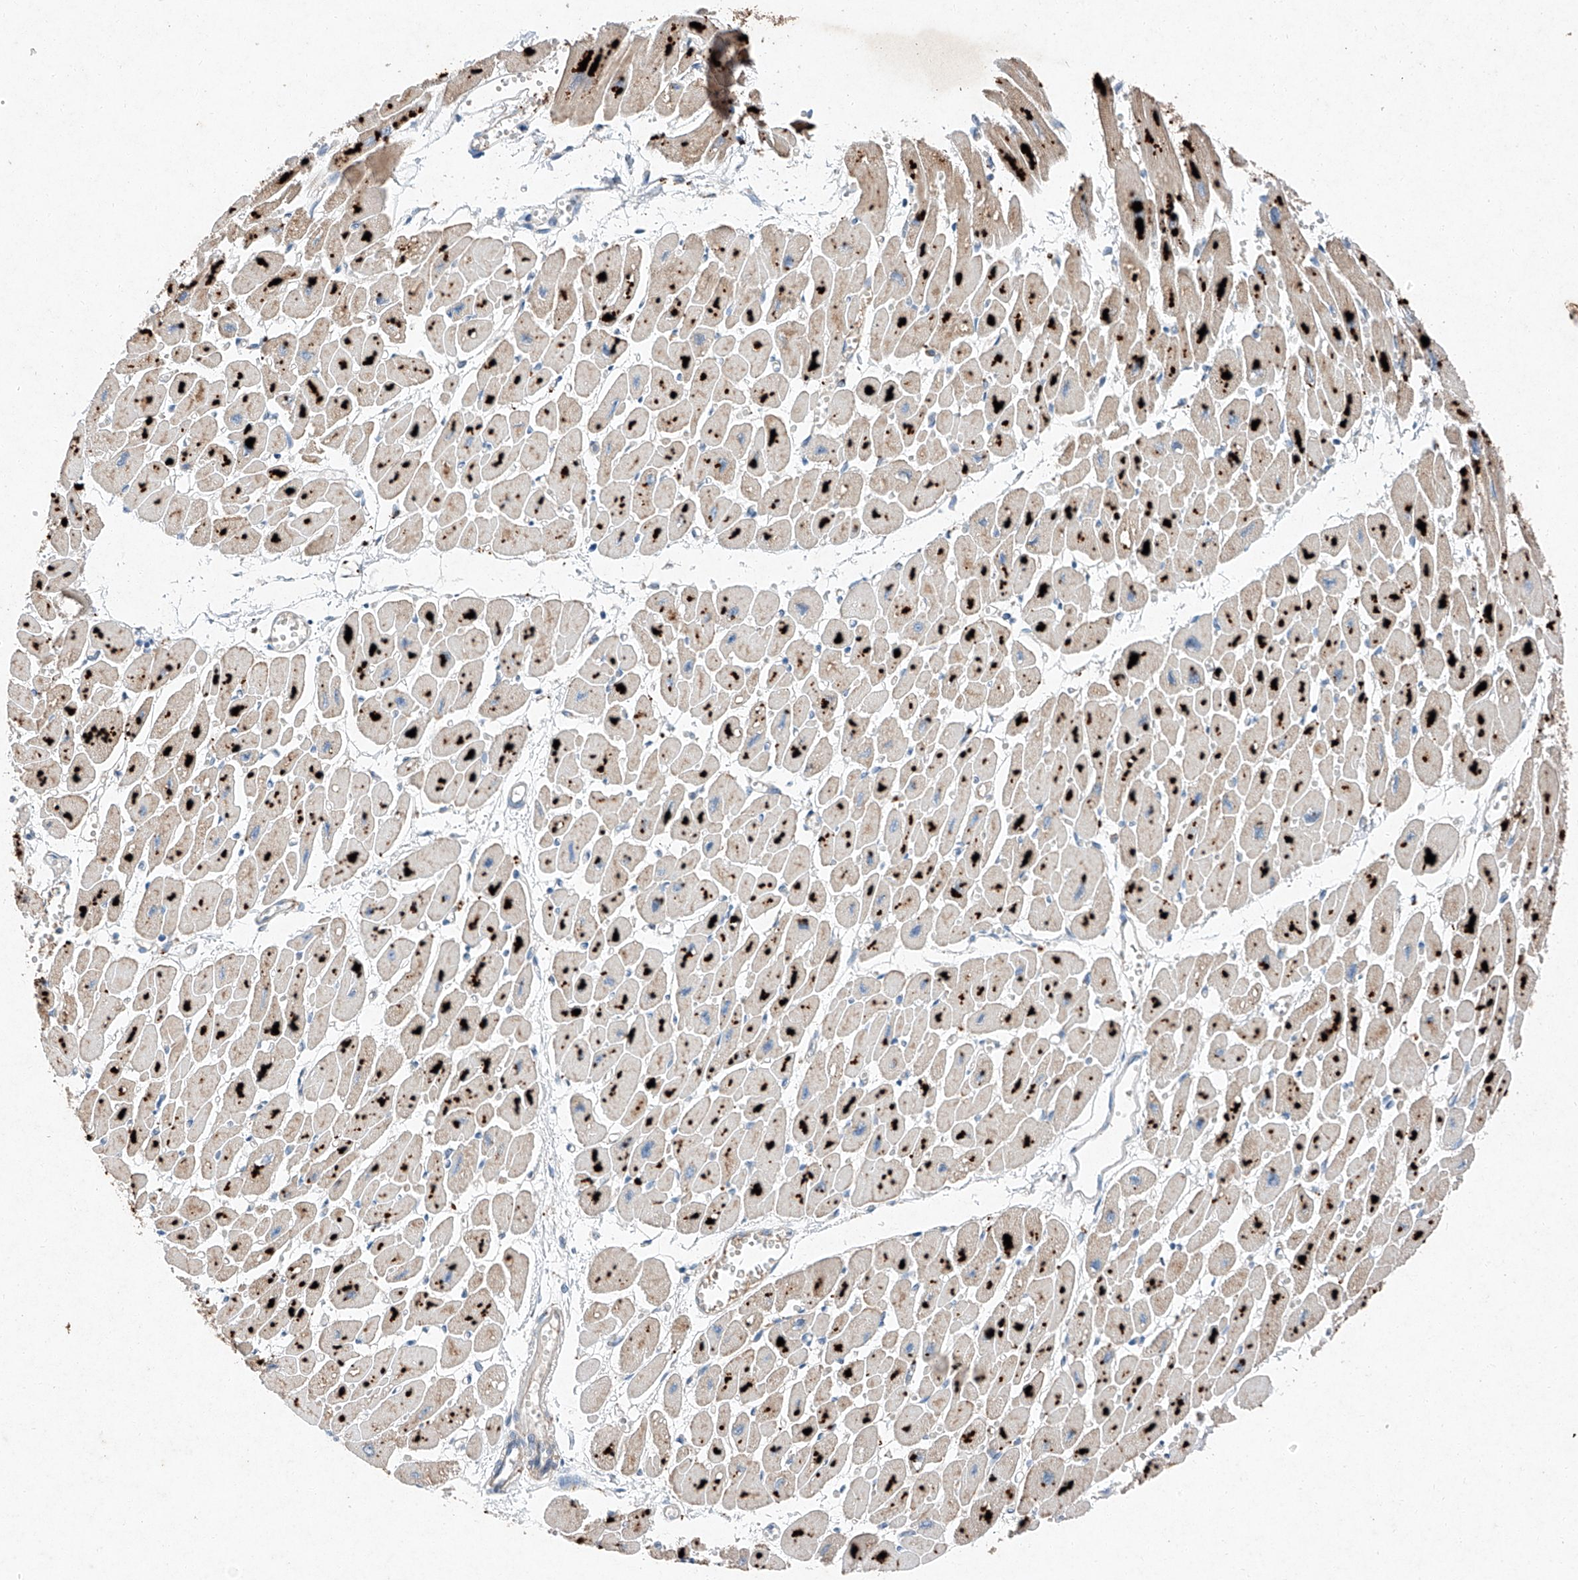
{"staining": {"intensity": "moderate", "quantity": "25%-75%", "location": "cytoplasmic/membranous"}, "tissue": "heart muscle", "cell_type": "Cardiomyocytes", "image_type": "normal", "snomed": [{"axis": "morphology", "description": "Normal tissue, NOS"}, {"axis": "topography", "description": "Heart"}], "caption": "A brown stain shows moderate cytoplasmic/membranous positivity of a protein in cardiomyocytes of normal heart muscle.", "gene": "RUSC1", "patient": {"sex": "female", "age": 54}}